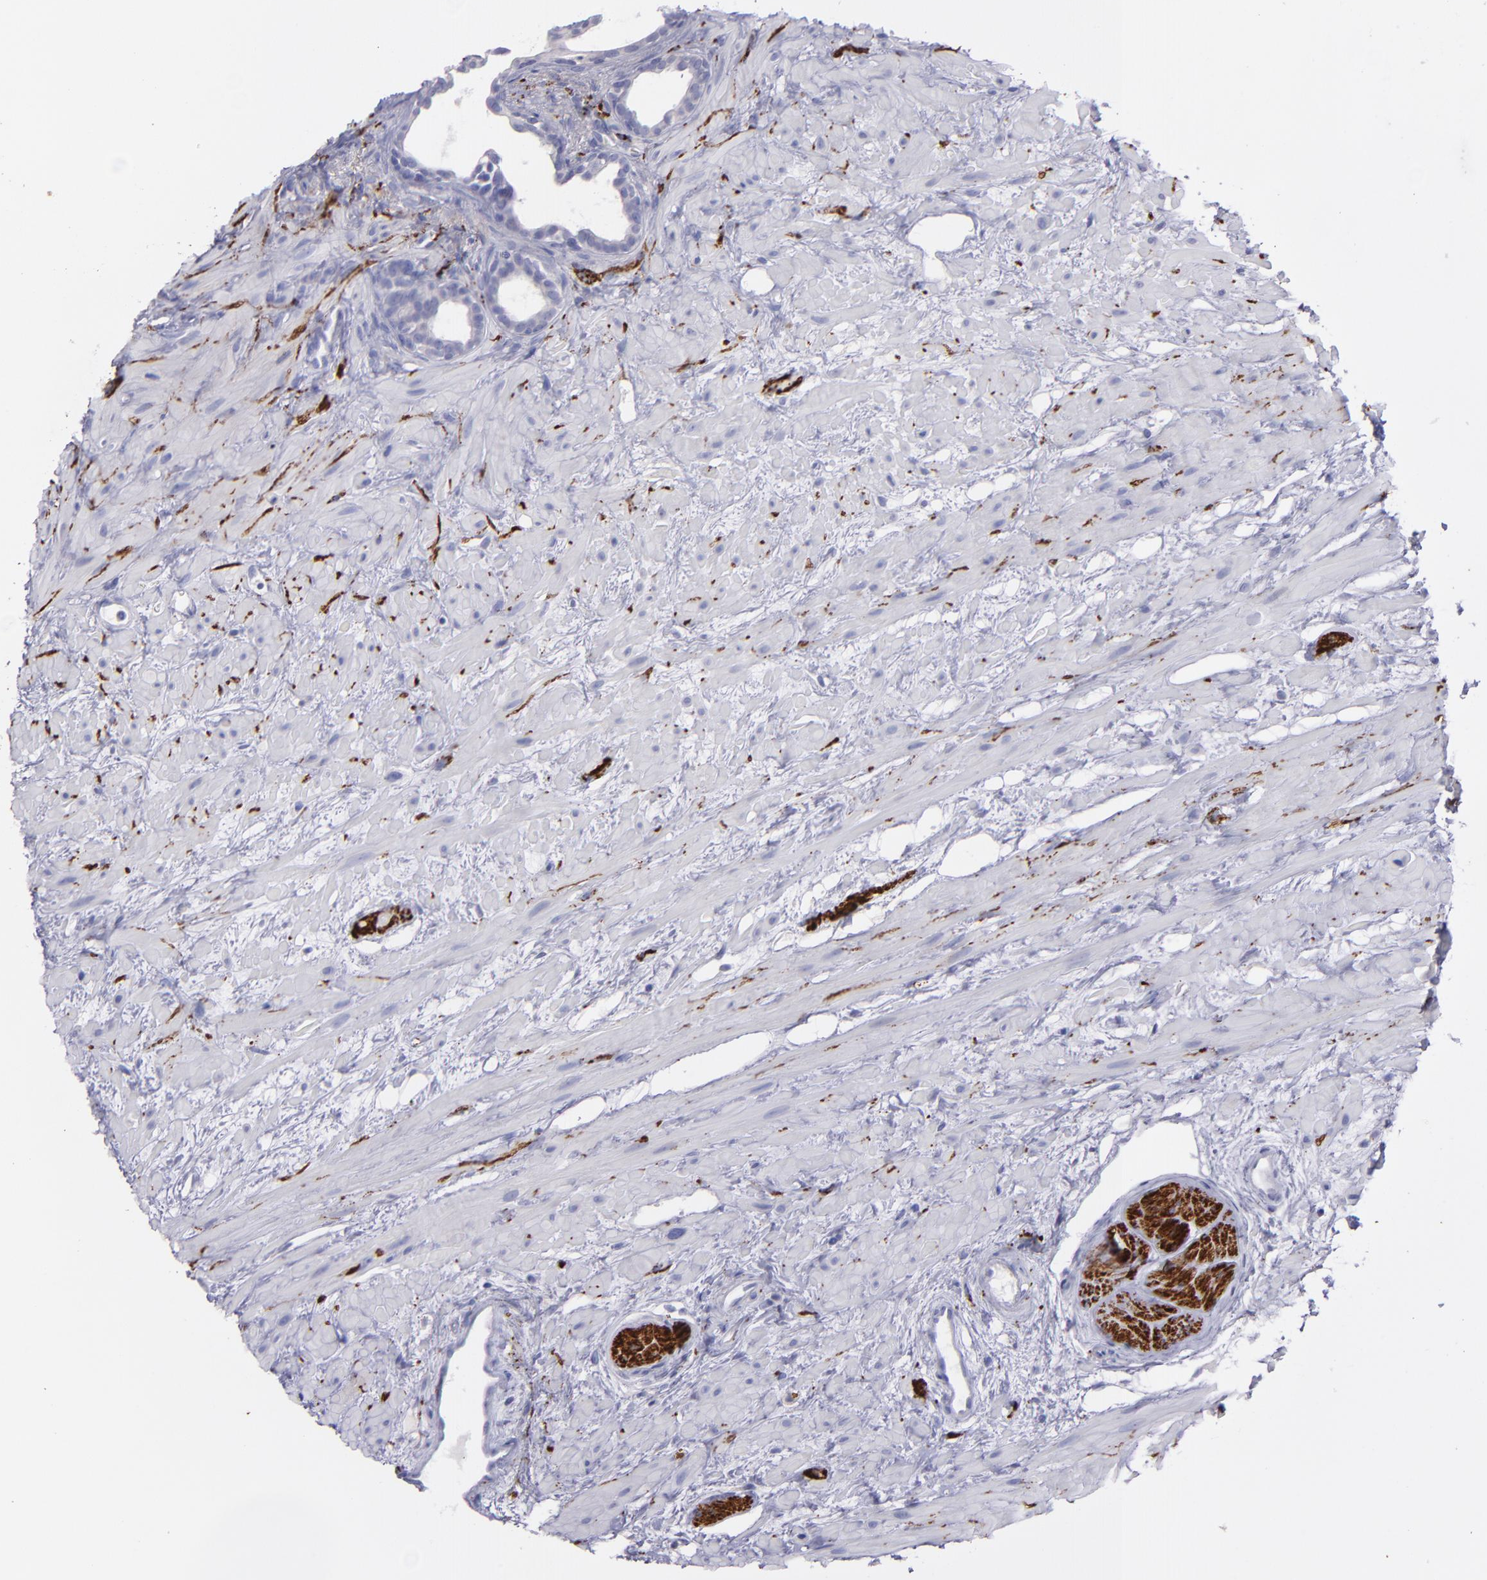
{"staining": {"intensity": "negative", "quantity": "none", "location": "none"}, "tissue": "prostate cancer", "cell_type": "Tumor cells", "image_type": "cancer", "snomed": [{"axis": "morphology", "description": "Adenocarcinoma, Low grade"}, {"axis": "topography", "description": "Prostate"}], "caption": "There is no significant positivity in tumor cells of prostate cancer. The staining was performed using DAB to visualize the protein expression in brown, while the nuclei were stained in blue with hematoxylin (Magnification: 20x).", "gene": "SNAP25", "patient": {"sex": "male", "age": 57}}